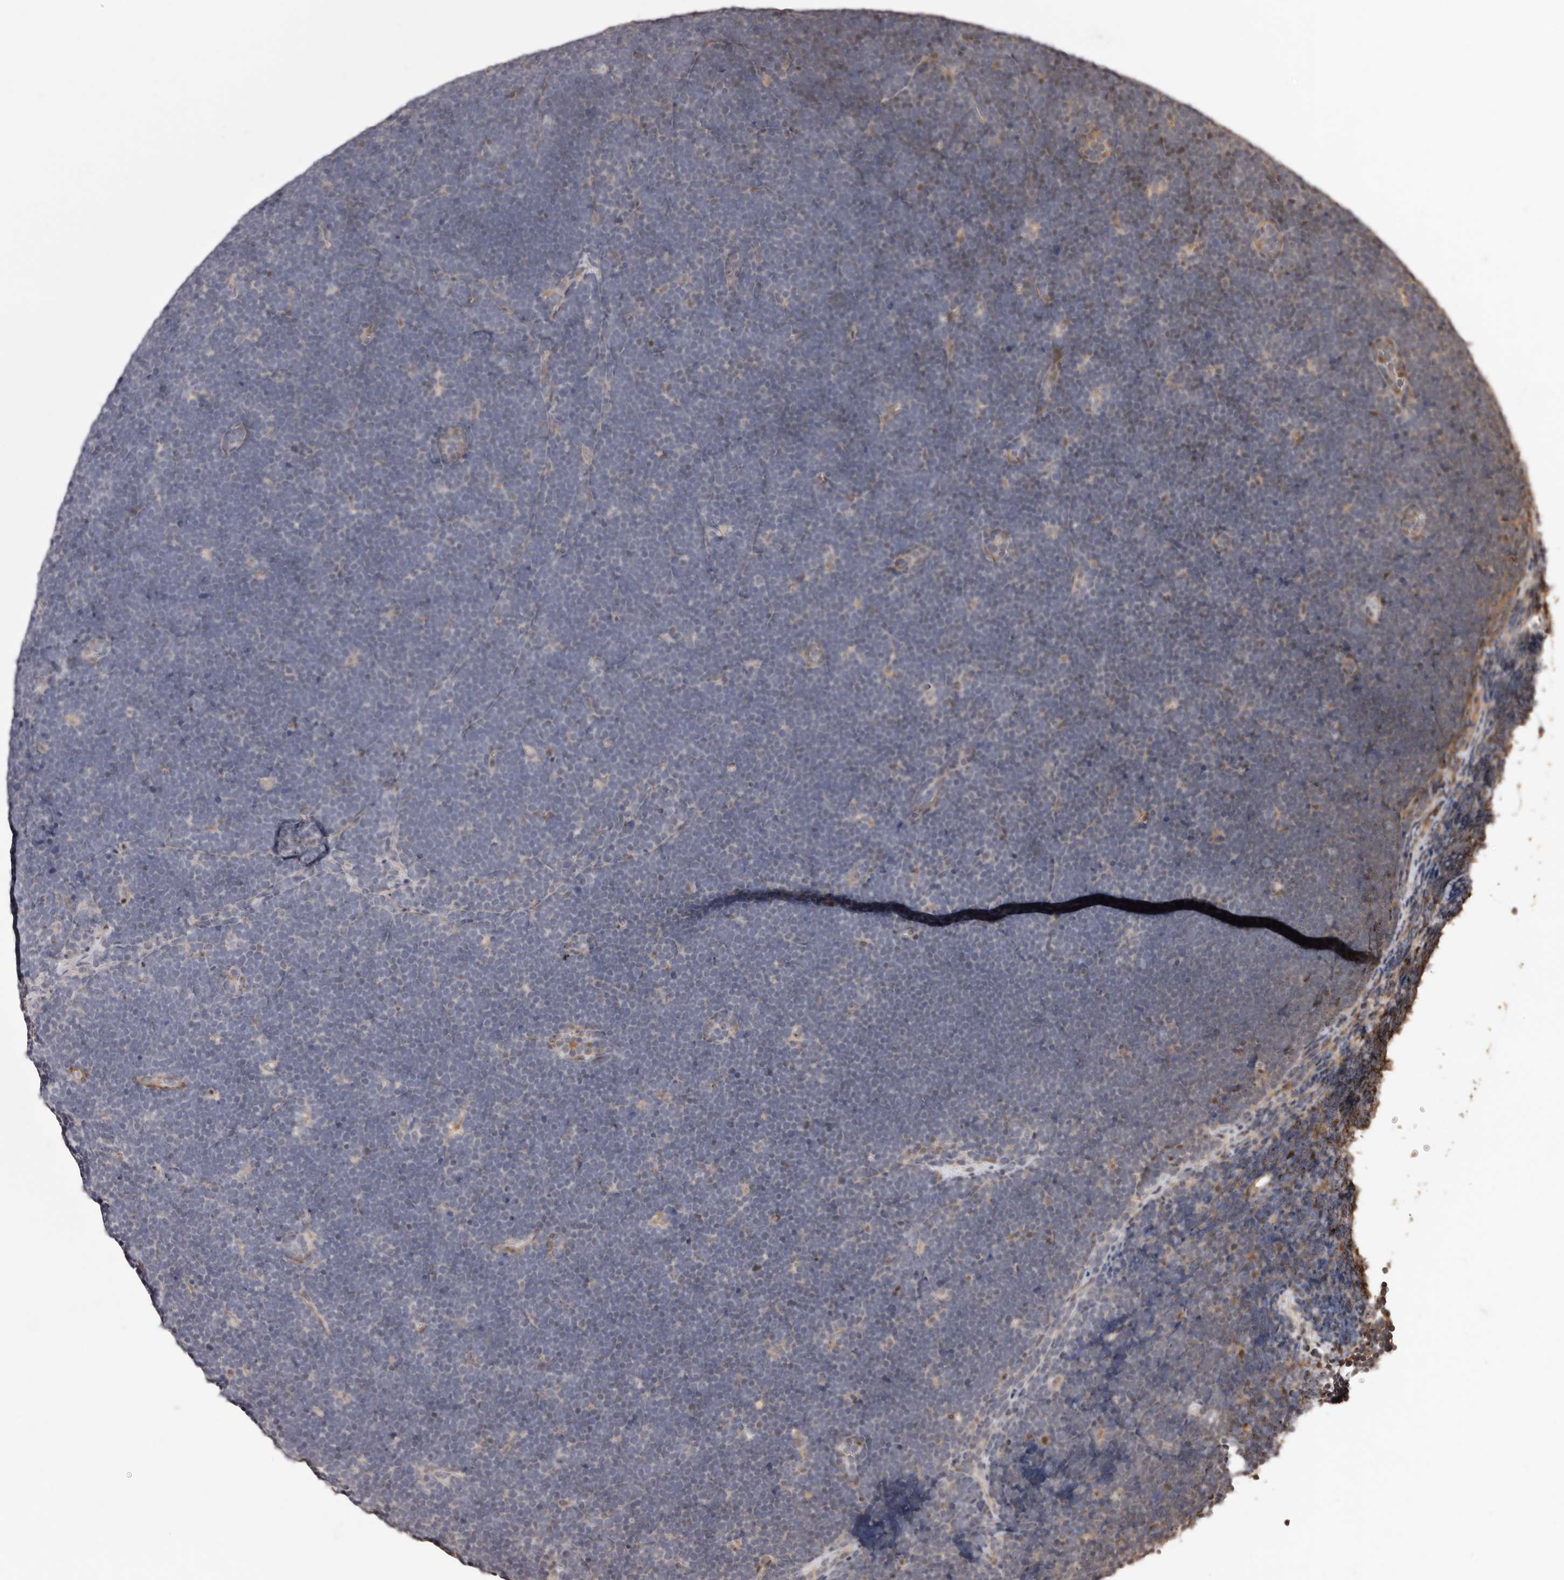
{"staining": {"intensity": "negative", "quantity": "none", "location": "none"}, "tissue": "lymphoma", "cell_type": "Tumor cells", "image_type": "cancer", "snomed": [{"axis": "morphology", "description": "Malignant lymphoma, non-Hodgkin's type, High grade"}, {"axis": "topography", "description": "Lymph node"}], "caption": "High power microscopy histopathology image of an immunohistochemistry photomicrograph of lymphoma, revealing no significant expression in tumor cells.", "gene": "ZCCHC7", "patient": {"sex": "male", "age": 13}}